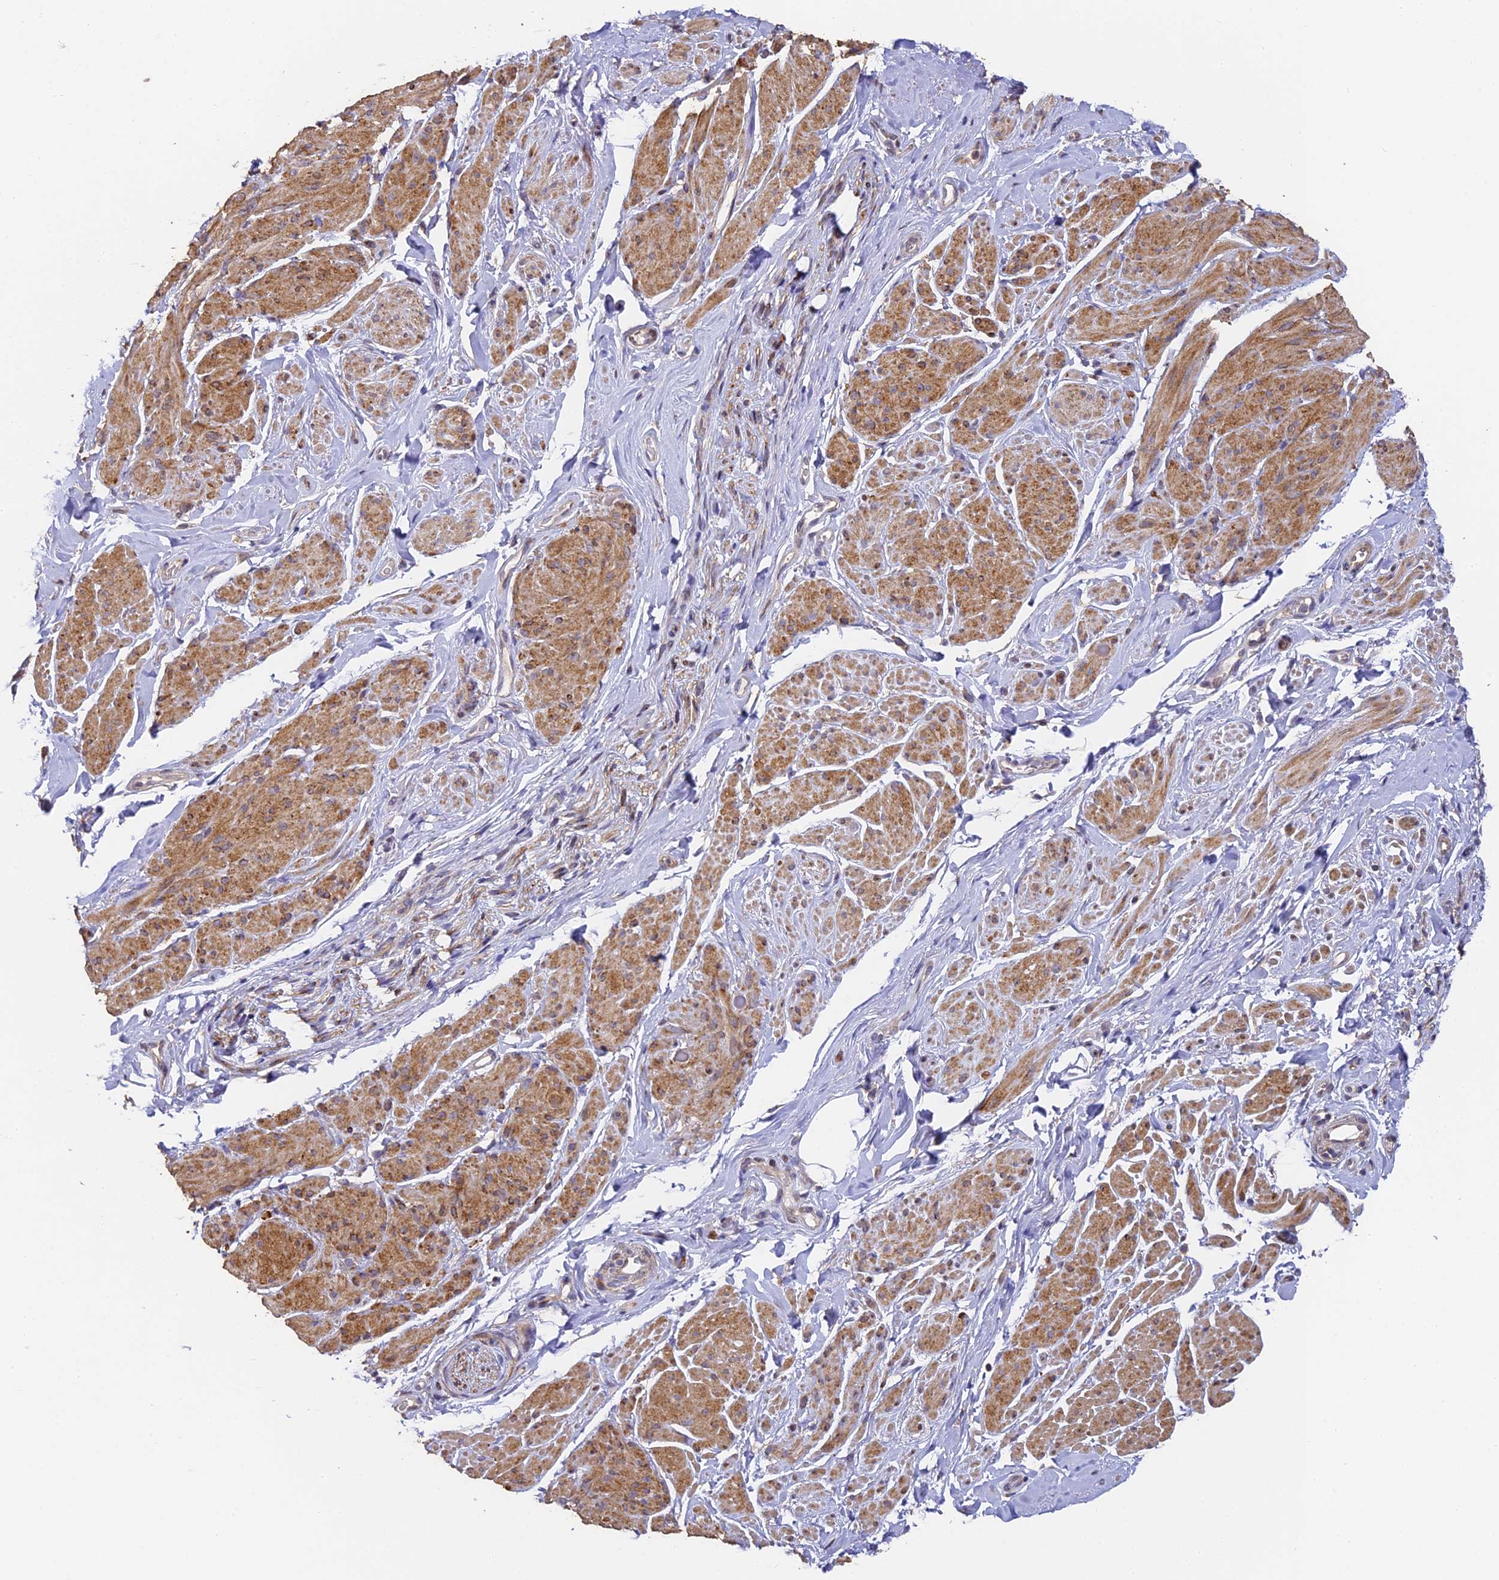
{"staining": {"intensity": "moderate", "quantity": "25%-75%", "location": "cytoplasmic/membranous"}, "tissue": "smooth muscle", "cell_type": "Smooth muscle cells", "image_type": "normal", "snomed": [{"axis": "morphology", "description": "Normal tissue, NOS"}, {"axis": "topography", "description": "Smooth muscle"}, {"axis": "topography", "description": "Peripheral nerve tissue"}], "caption": "An image of smooth muscle stained for a protein exhibits moderate cytoplasmic/membranous brown staining in smooth muscle cells. The protein of interest is stained brown, and the nuclei are stained in blue (DAB IHC with brightfield microscopy, high magnification).", "gene": "SLC11A1", "patient": {"sex": "male", "age": 69}}